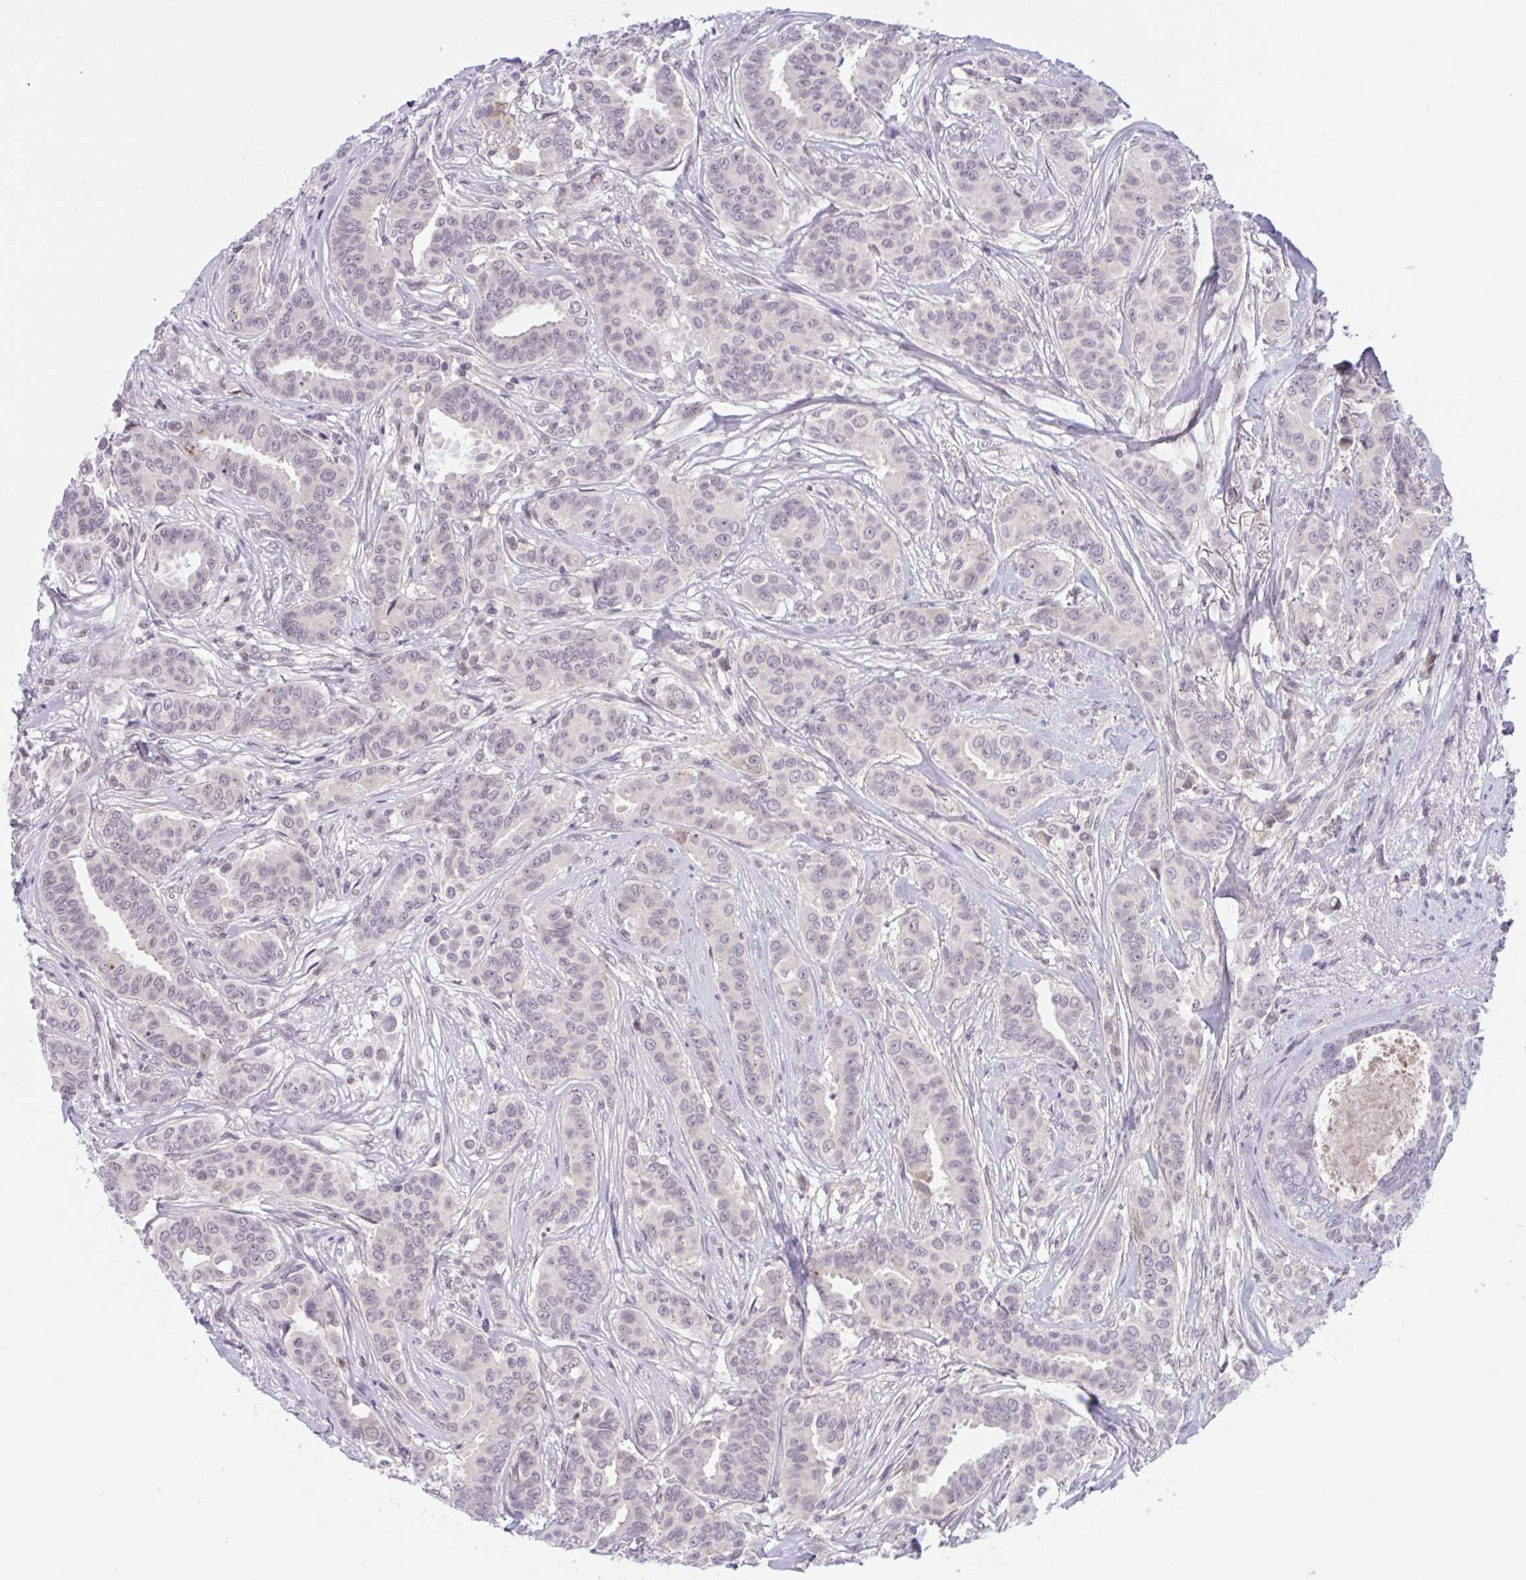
{"staining": {"intensity": "negative", "quantity": "none", "location": "none"}, "tissue": "breast cancer", "cell_type": "Tumor cells", "image_type": "cancer", "snomed": [{"axis": "morphology", "description": "Duct carcinoma"}, {"axis": "topography", "description": "Breast"}], "caption": "This is an IHC photomicrograph of human infiltrating ductal carcinoma (breast). There is no staining in tumor cells.", "gene": "TTC7B", "patient": {"sex": "female", "age": 45}}